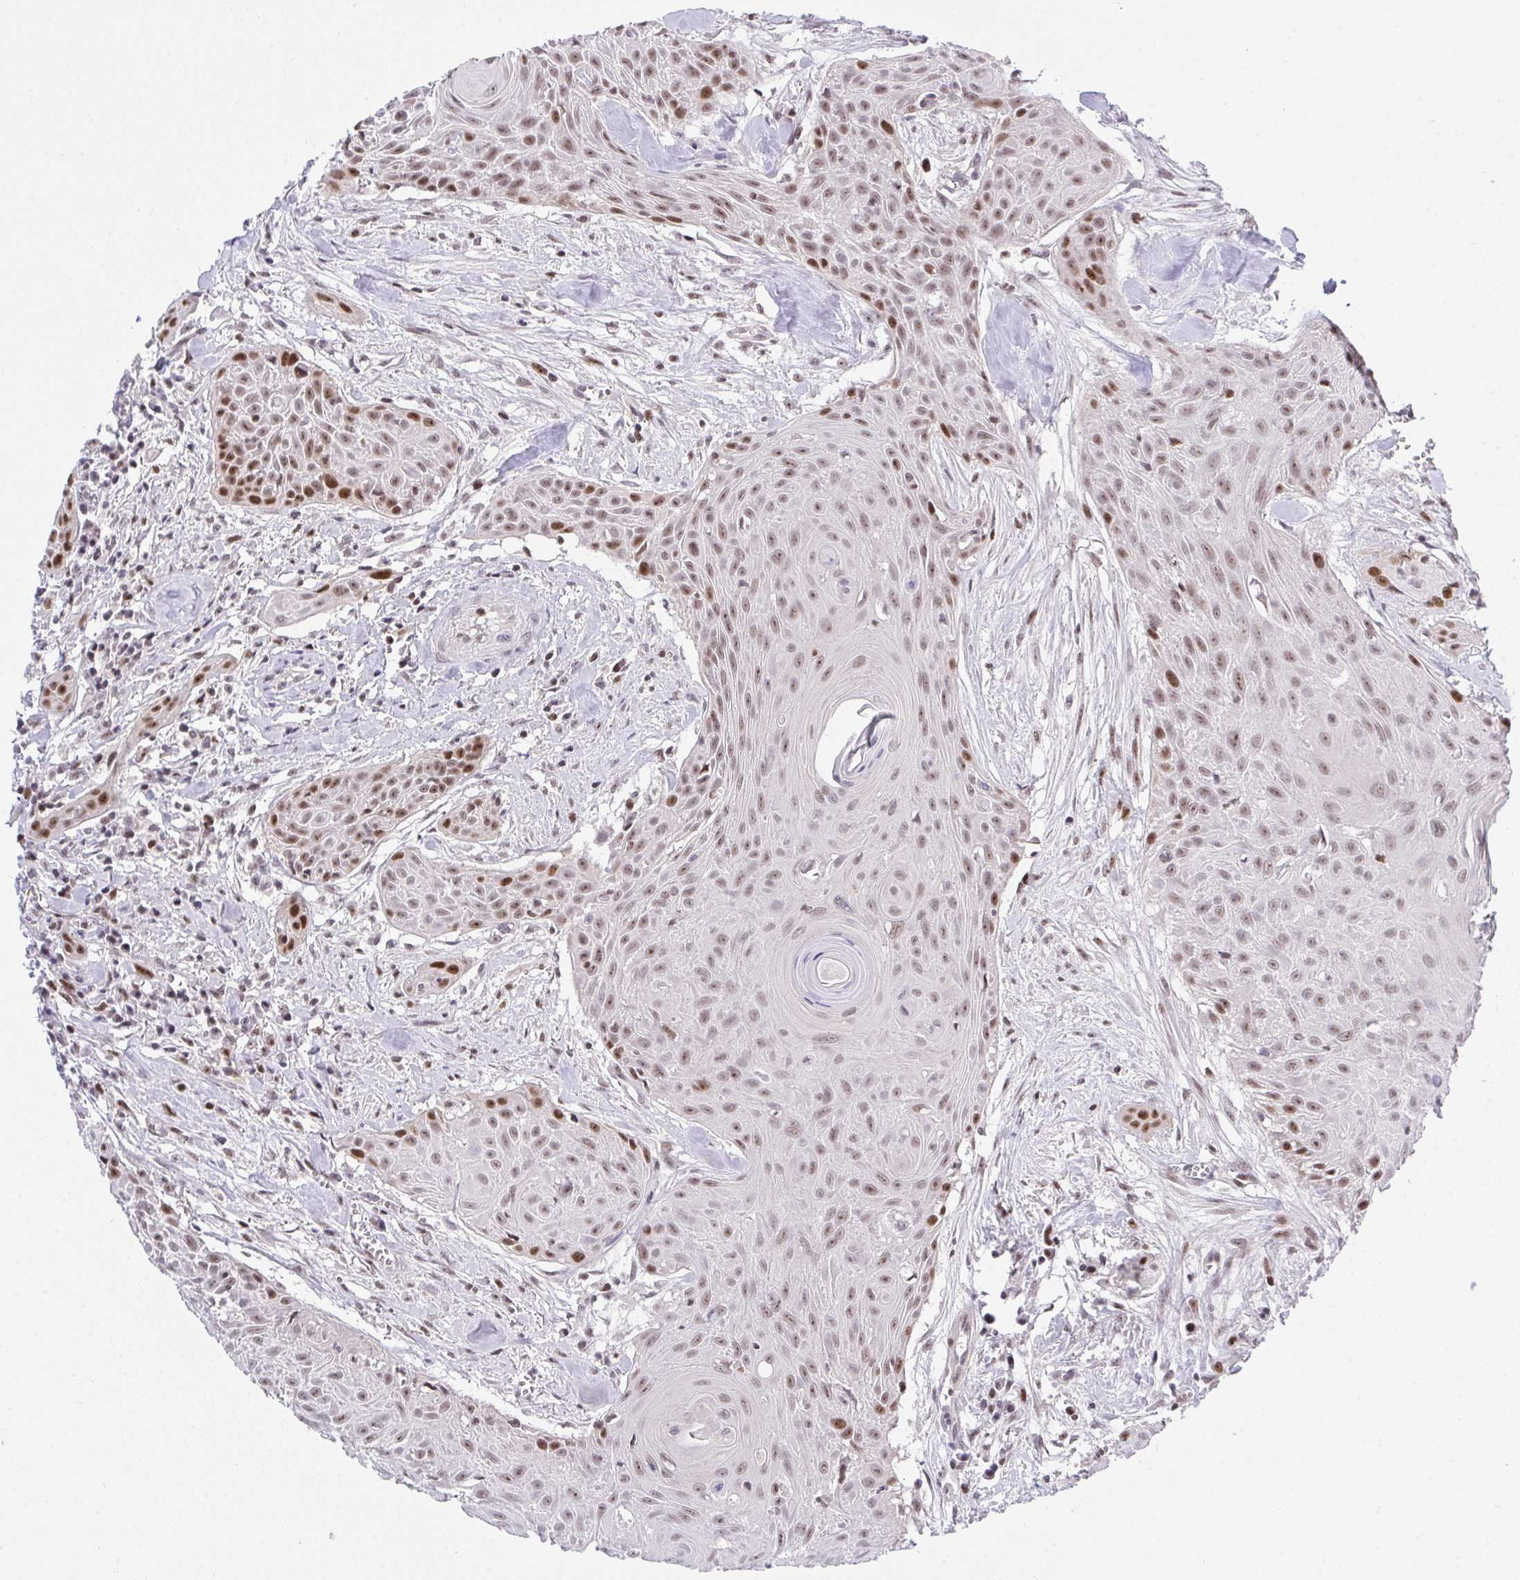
{"staining": {"intensity": "moderate", "quantity": "25%-75%", "location": "nuclear"}, "tissue": "head and neck cancer", "cell_type": "Tumor cells", "image_type": "cancer", "snomed": [{"axis": "morphology", "description": "Squamous cell carcinoma, NOS"}, {"axis": "topography", "description": "Lymph node"}, {"axis": "topography", "description": "Salivary gland"}, {"axis": "topography", "description": "Head-Neck"}], "caption": "A medium amount of moderate nuclear positivity is identified in approximately 25%-75% of tumor cells in head and neck squamous cell carcinoma tissue. (brown staining indicates protein expression, while blue staining denotes nuclei).", "gene": "RFC4", "patient": {"sex": "female", "age": 74}}